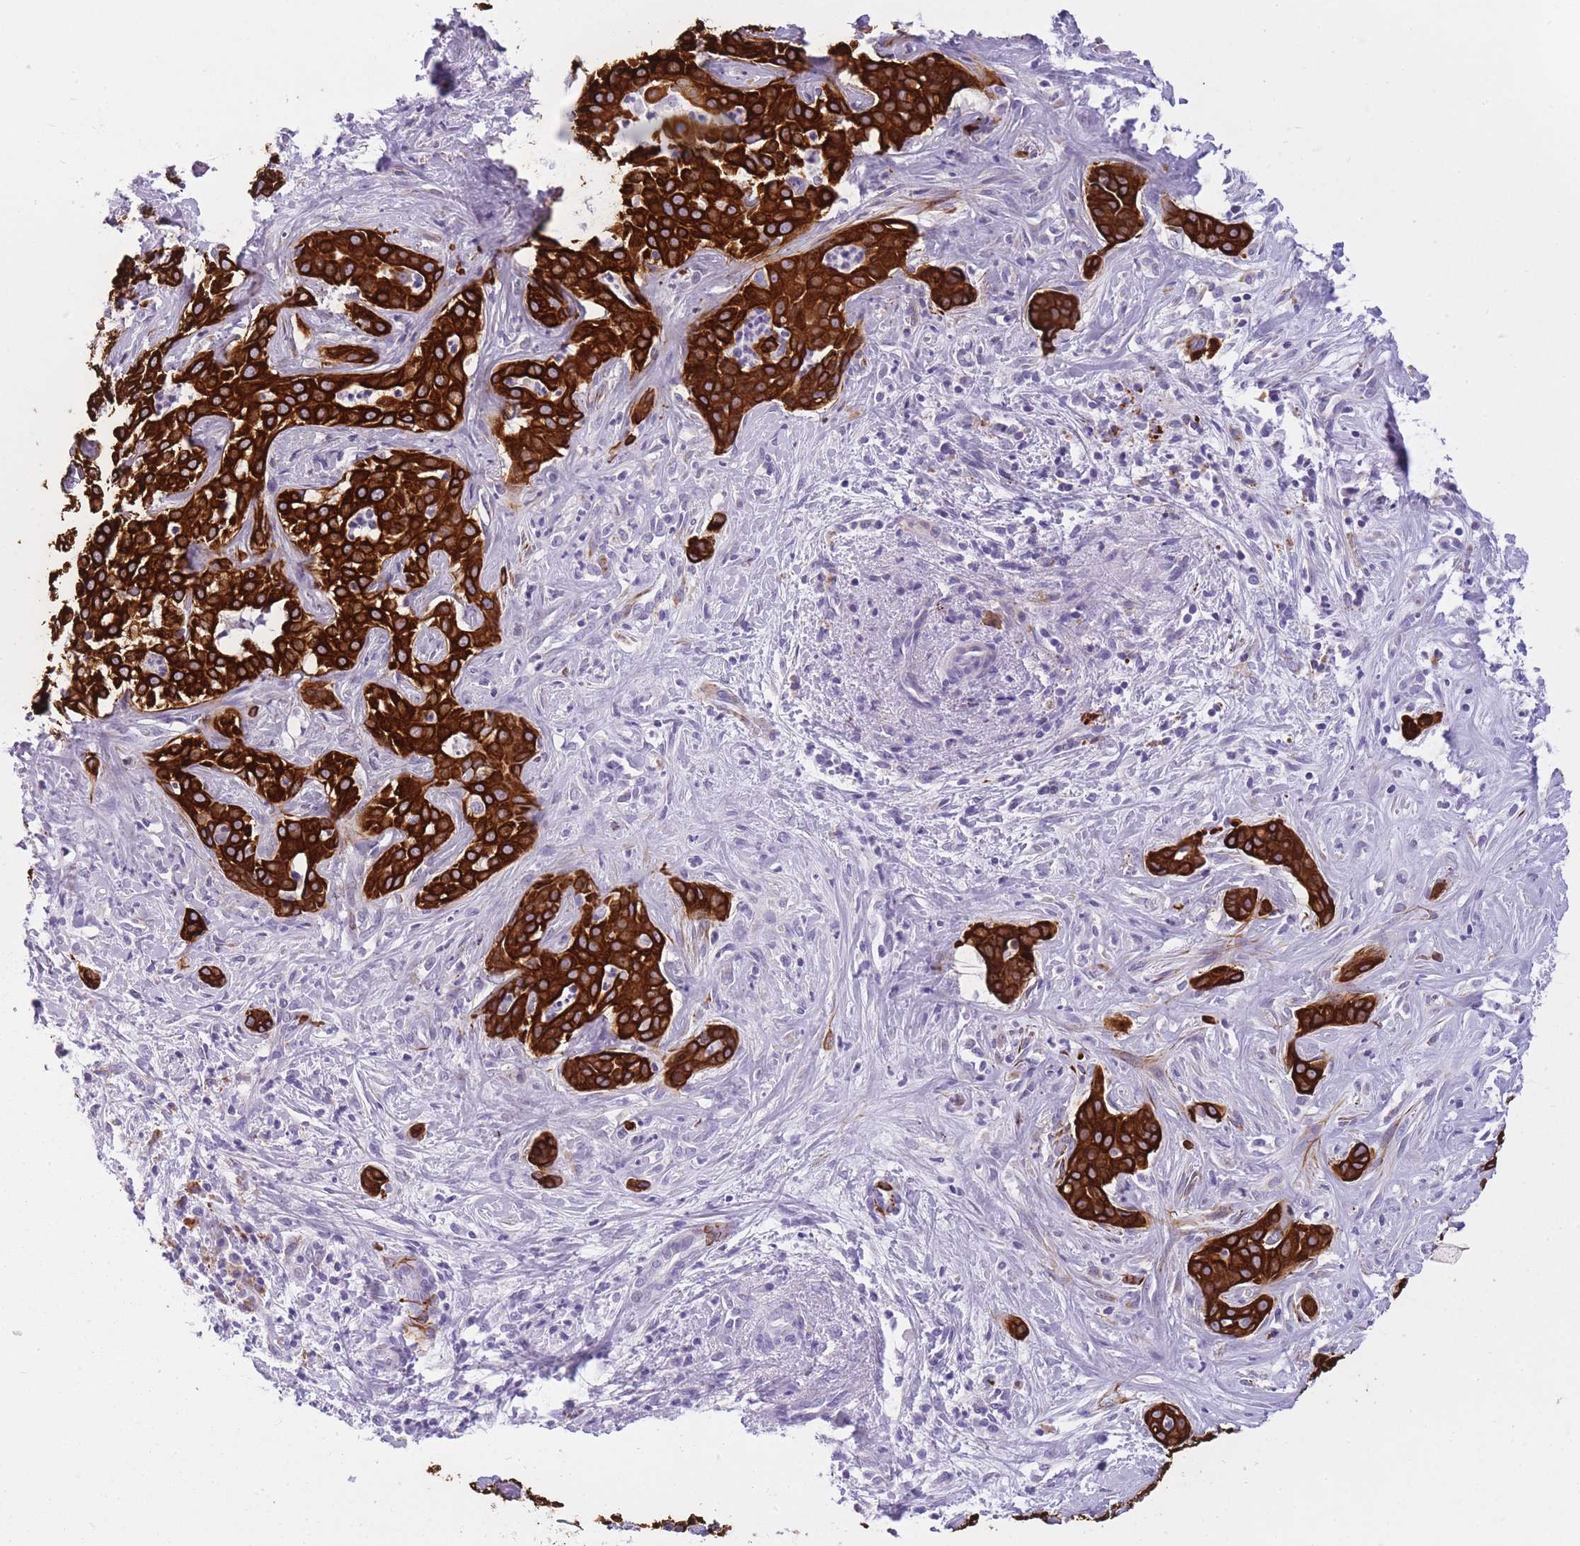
{"staining": {"intensity": "strong", "quantity": ">75%", "location": "cytoplasmic/membranous"}, "tissue": "liver cancer", "cell_type": "Tumor cells", "image_type": "cancer", "snomed": [{"axis": "morphology", "description": "Cholangiocarcinoma"}, {"axis": "topography", "description": "Liver"}], "caption": "This is an image of immunohistochemistry staining of liver cancer, which shows strong expression in the cytoplasmic/membranous of tumor cells.", "gene": "RADX", "patient": {"sex": "male", "age": 67}}